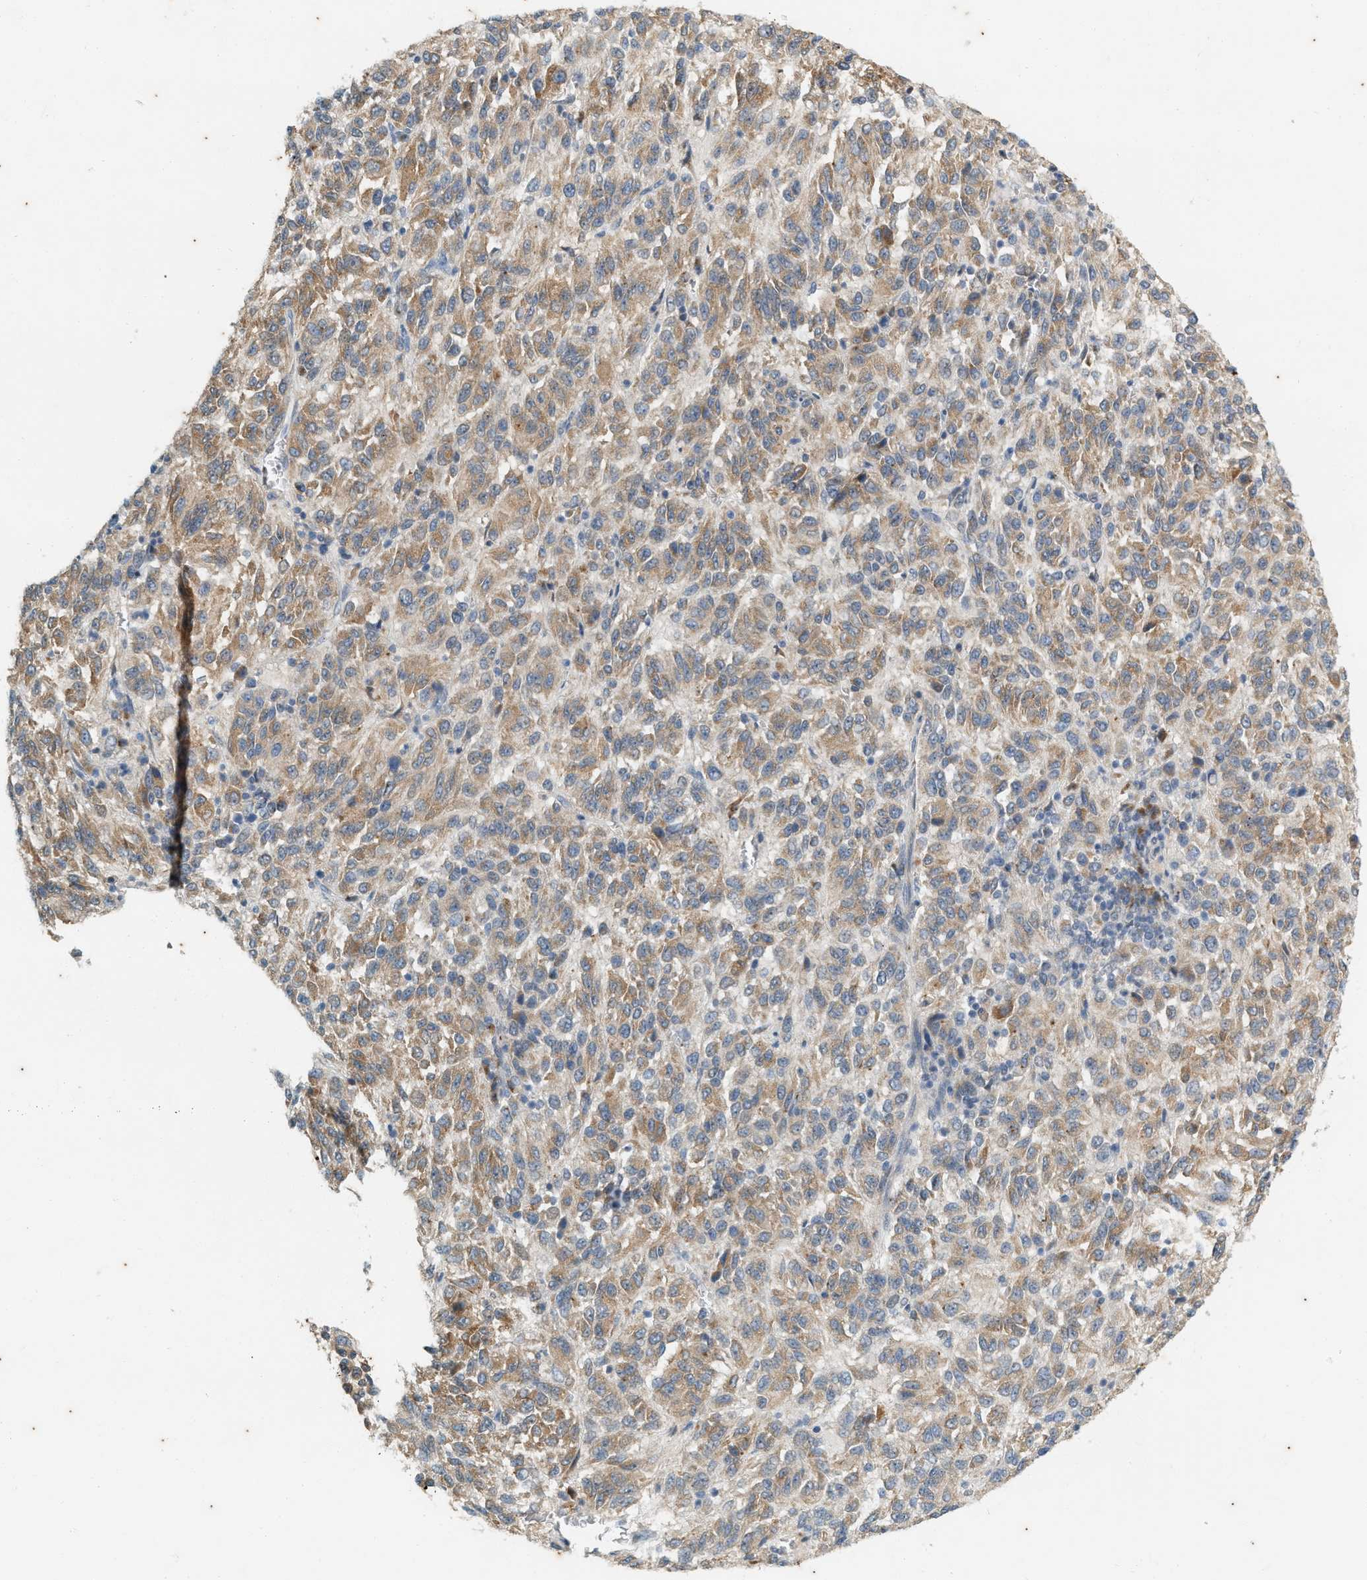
{"staining": {"intensity": "moderate", "quantity": ">75%", "location": "cytoplasmic/membranous"}, "tissue": "melanoma", "cell_type": "Tumor cells", "image_type": "cancer", "snomed": [{"axis": "morphology", "description": "Malignant melanoma, Metastatic site"}, {"axis": "topography", "description": "Lung"}], "caption": "Malignant melanoma (metastatic site) tissue displays moderate cytoplasmic/membranous positivity in about >75% of tumor cells, visualized by immunohistochemistry. (DAB (3,3'-diaminobenzidine) = brown stain, brightfield microscopy at high magnification).", "gene": "CHPF2", "patient": {"sex": "male", "age": 64}}